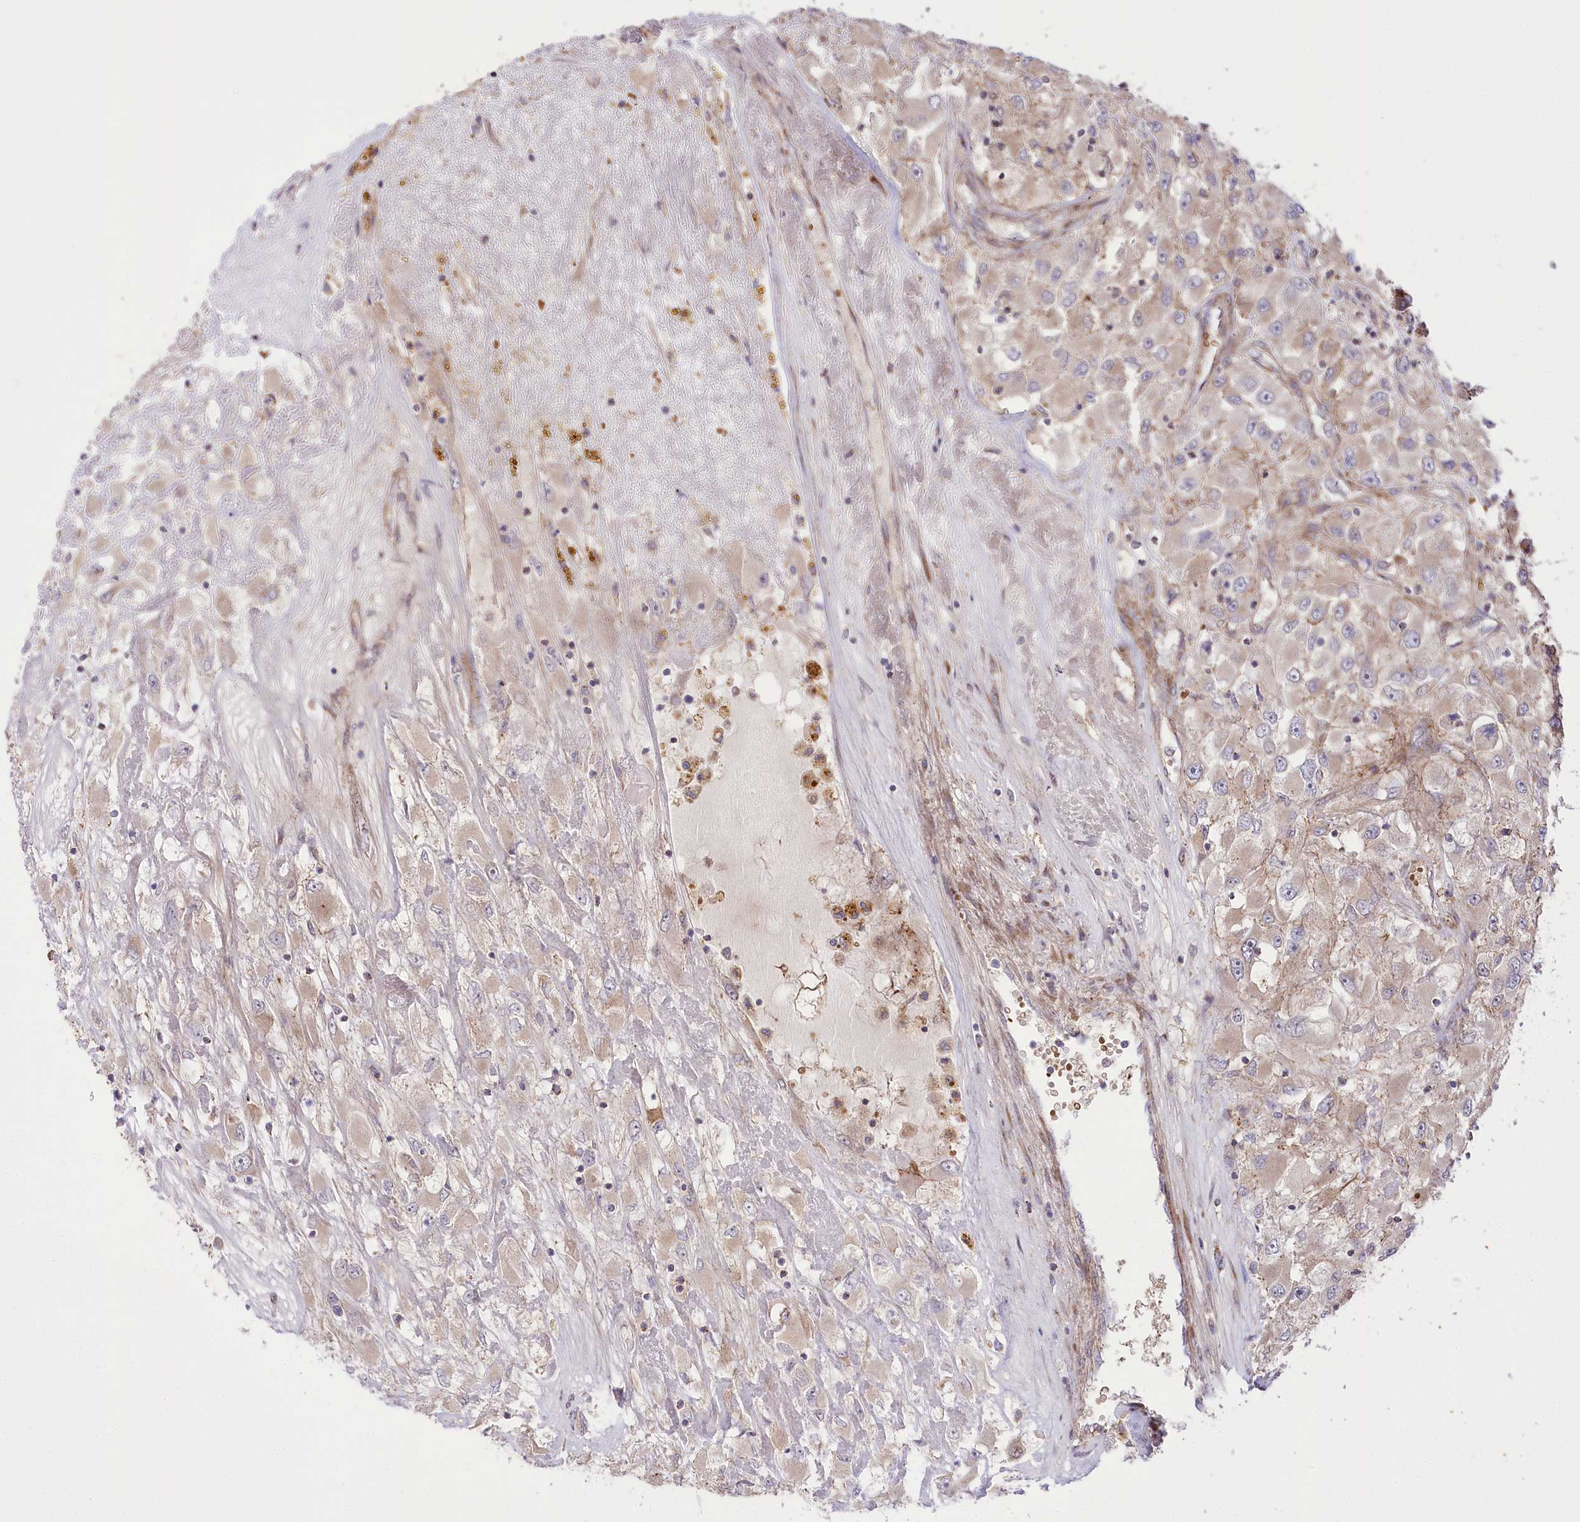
{"staining": {"intensity": "weak", "quantity": "<25%", "location": "cytoplasmic/membranous"}, "tissue": "renal cancer", "cell_type": "Tumor cells", "image_type": "cancer", "snomed": [{"axis": "morphology", "description": "Adenocarcinoma, NOS"}, {"axis": "topography", "description": "Kidney"}], "caption": "Tumor cells show no significant protein staining in renal cancer. (Immunohistochemistry, brightfield microscopy, high magnification).", "gene": "TRUB1", "patient": {"sex": "female", "age": 52}}